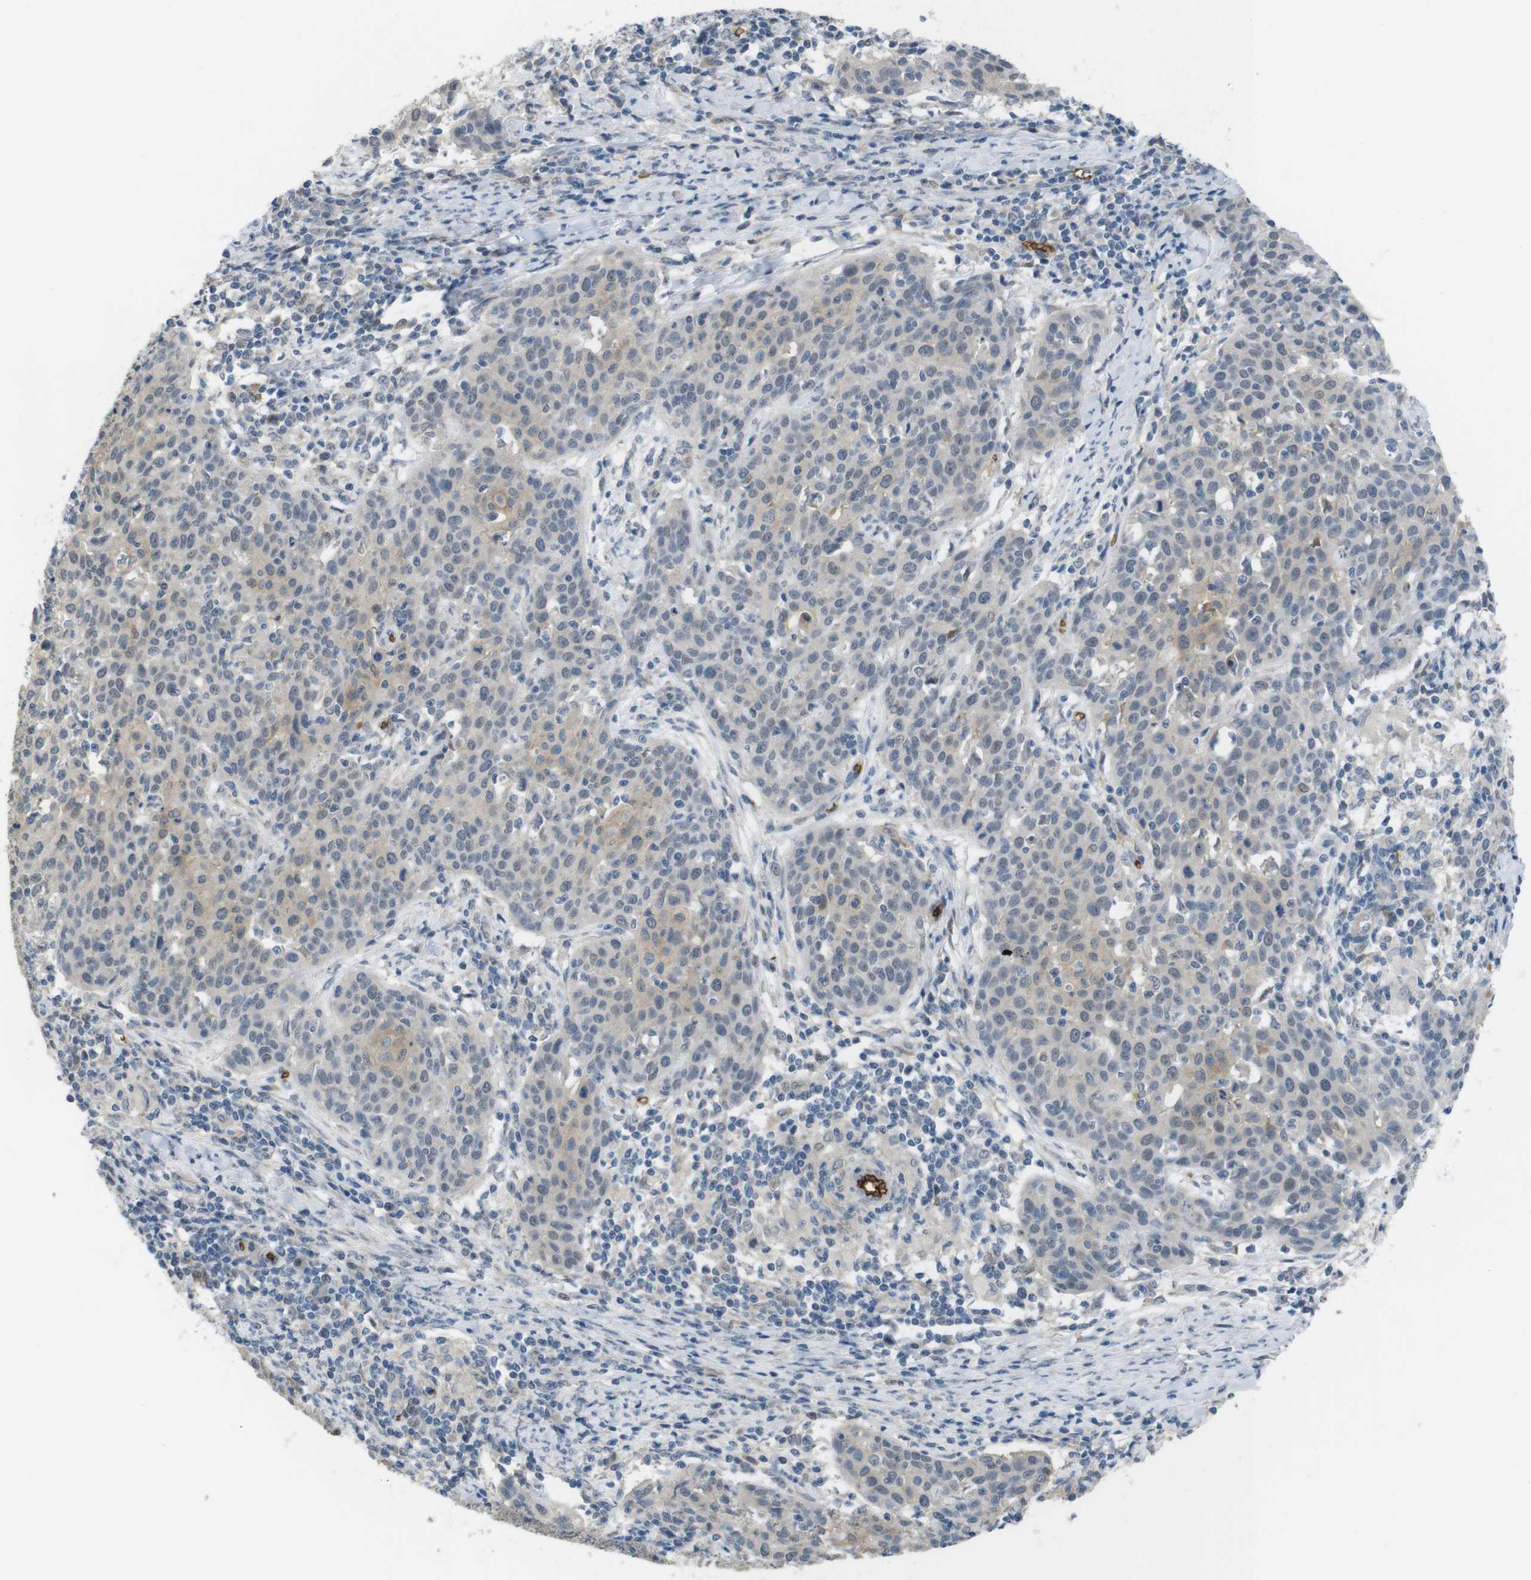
{"staining": {"intensity": "weak", "quantity": ">75%", "location": "cytoplasmic/membranous"}, "tissue": "cervical cancer", "cell_type": "Tumor cells", "image_type": "cancer", "snomed": [{"axis": "morphology", "description": "Squamous cell carcinoma, NOS"}, {"axis": "topography", "description": "Cervix"}], "caption": "A brown stain labels weak cytoplasmic/membranous expression of a protein in human cervical cancer (squamous cell carcinoma) tumor cells. (DAB (3,3'-diaminobenzidine) = brown stain, brightfield microscopy at high magnification).", "gene": "GYPA", "patient": {"sex": "female", "age": 38}}